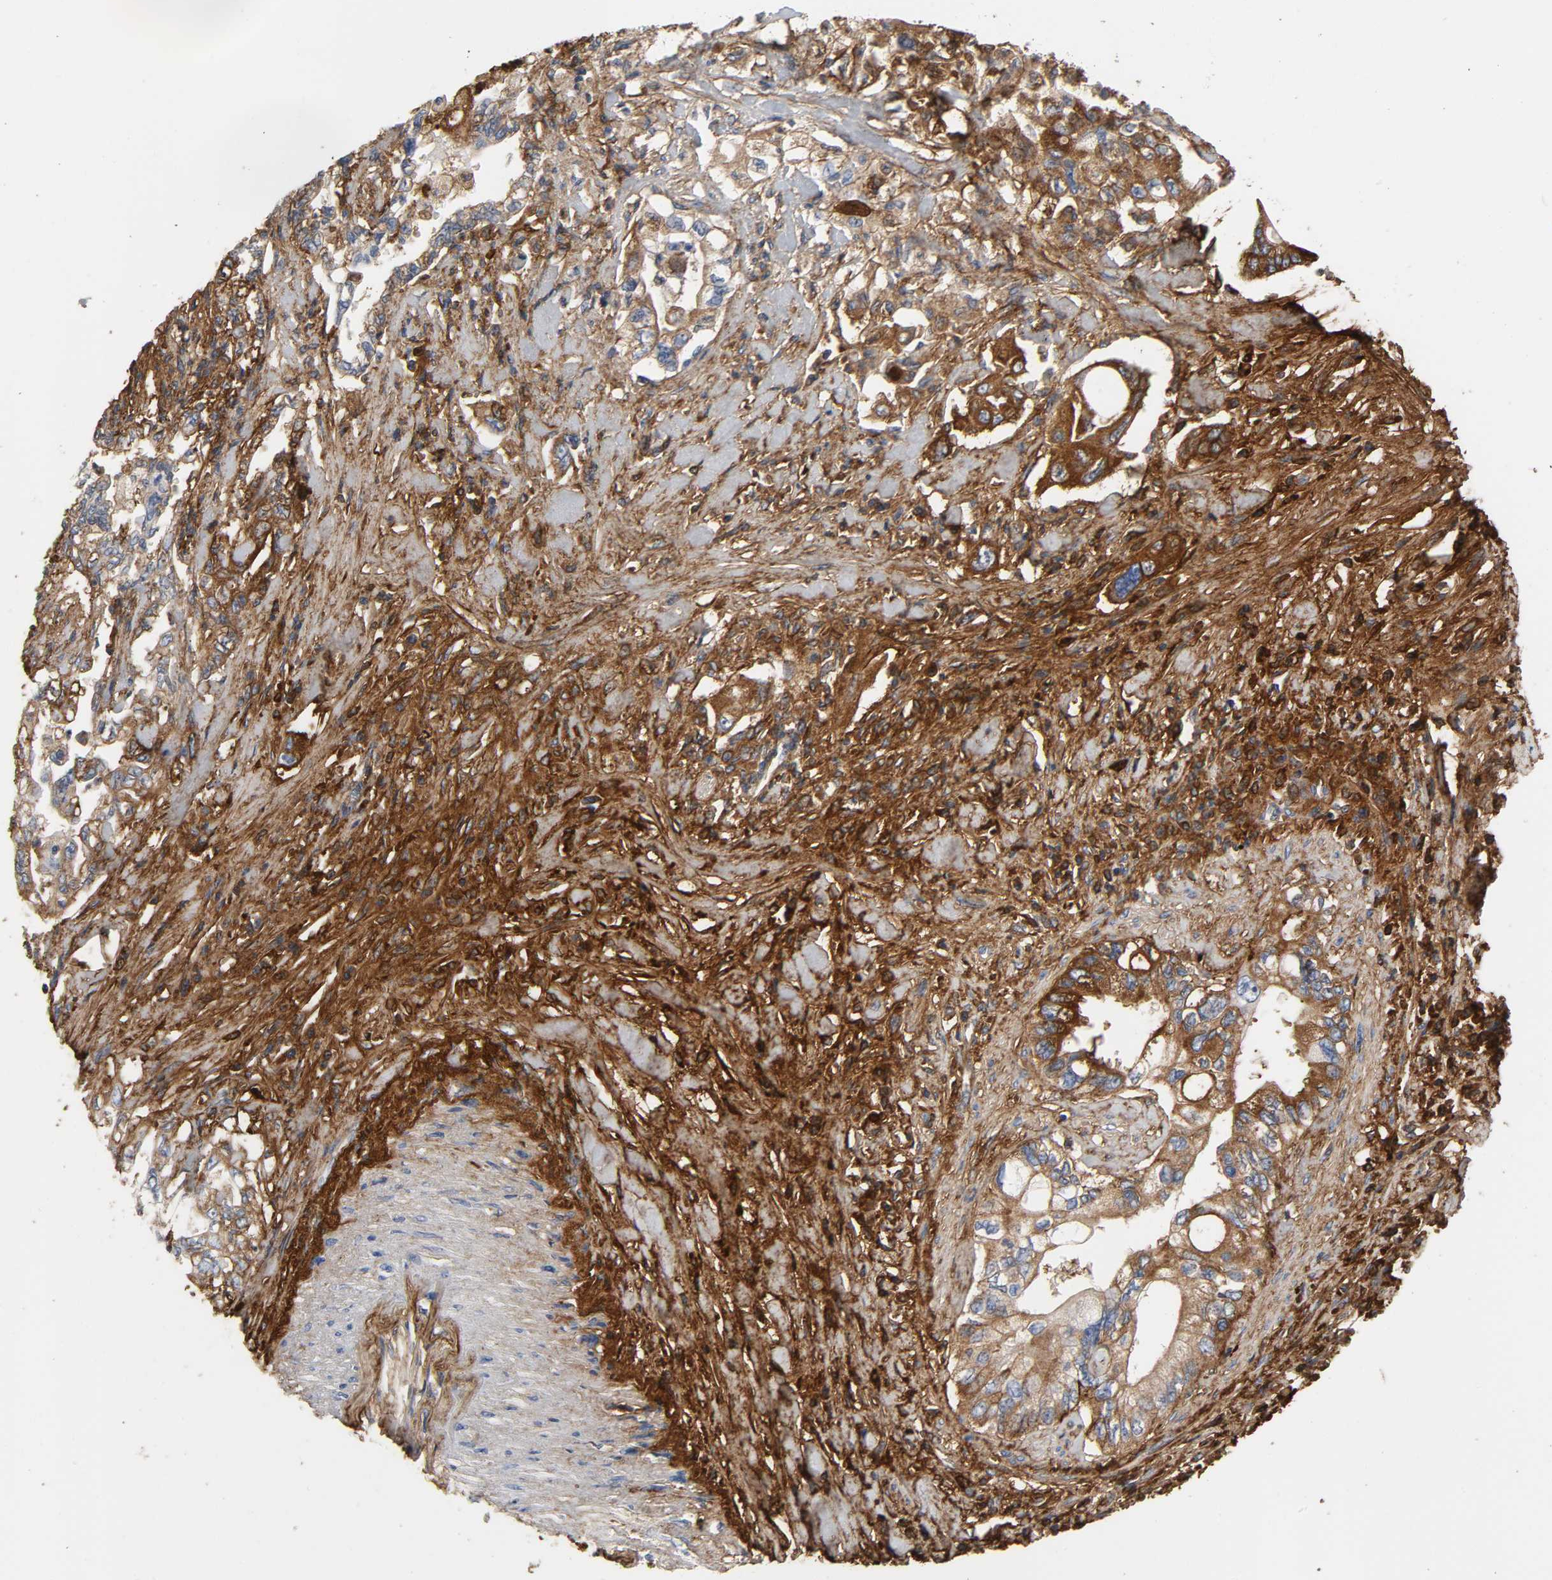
{"staining": {"intensity": "strong", "quantity": "25%-75%", "location": "cytoplasmic/membranous"}, "tissue": "pancreatic cancer", "cell_type": "Tumor cells", "image_type": "cancer", "snomed": [{"axis": "morphology", "description": "Normal tissue, NOS"}, {"axis": "topography", "description": "Pancreas"}], "caption": "Tumor cells display strong cytoplasmic/membranous expression in approximately 25%-75% of cells in pancreatic cancer. The protein of interest is shown in brown color, while the nuclei are stained blue.", "gene": "FBLN1", "patient": {"sex": "male", "age": 42}}